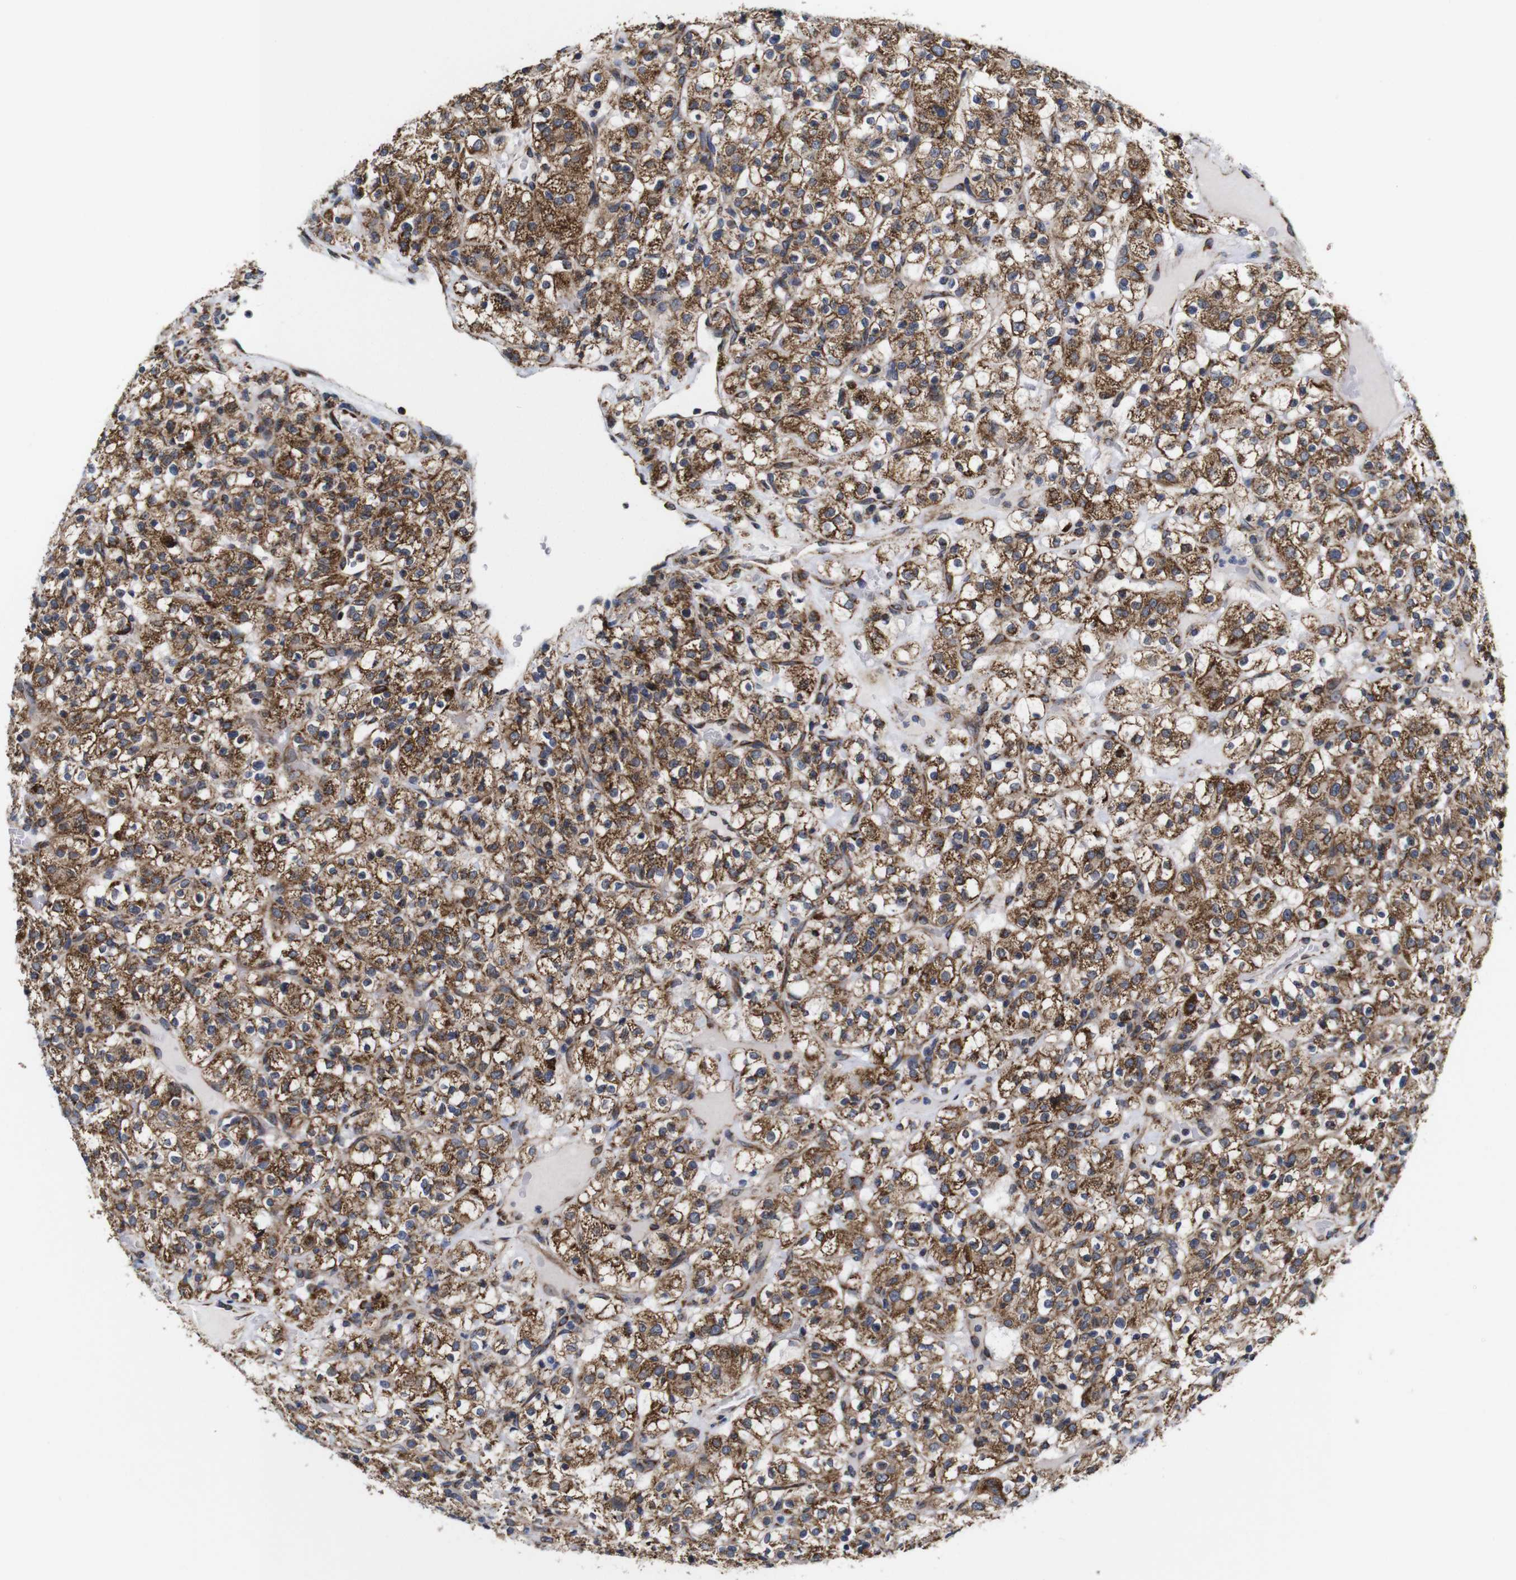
{"staining": {"intensity": "strong", "quantity": ">75%", "location": "cytoplasmic/membranous"}, "tissue": "renal cancer", "cell_type": "Tumor cells", "image_type": "cancer", "snomed": [{"axis": "morphology", "description": "Normal tissue, NOS"}, {"axis": "morphology", "description": "Adenocarcinoma, NOS"}, {"axis": "topography", "description": "Kidney"}], "caption": "Renal adenocarcinoma stained for a protein reveals strong cytoplasmic/membranous positivity in tumor cells.", "gene": "C17orf80", "patient": {"sex": "female", "age": 72}}